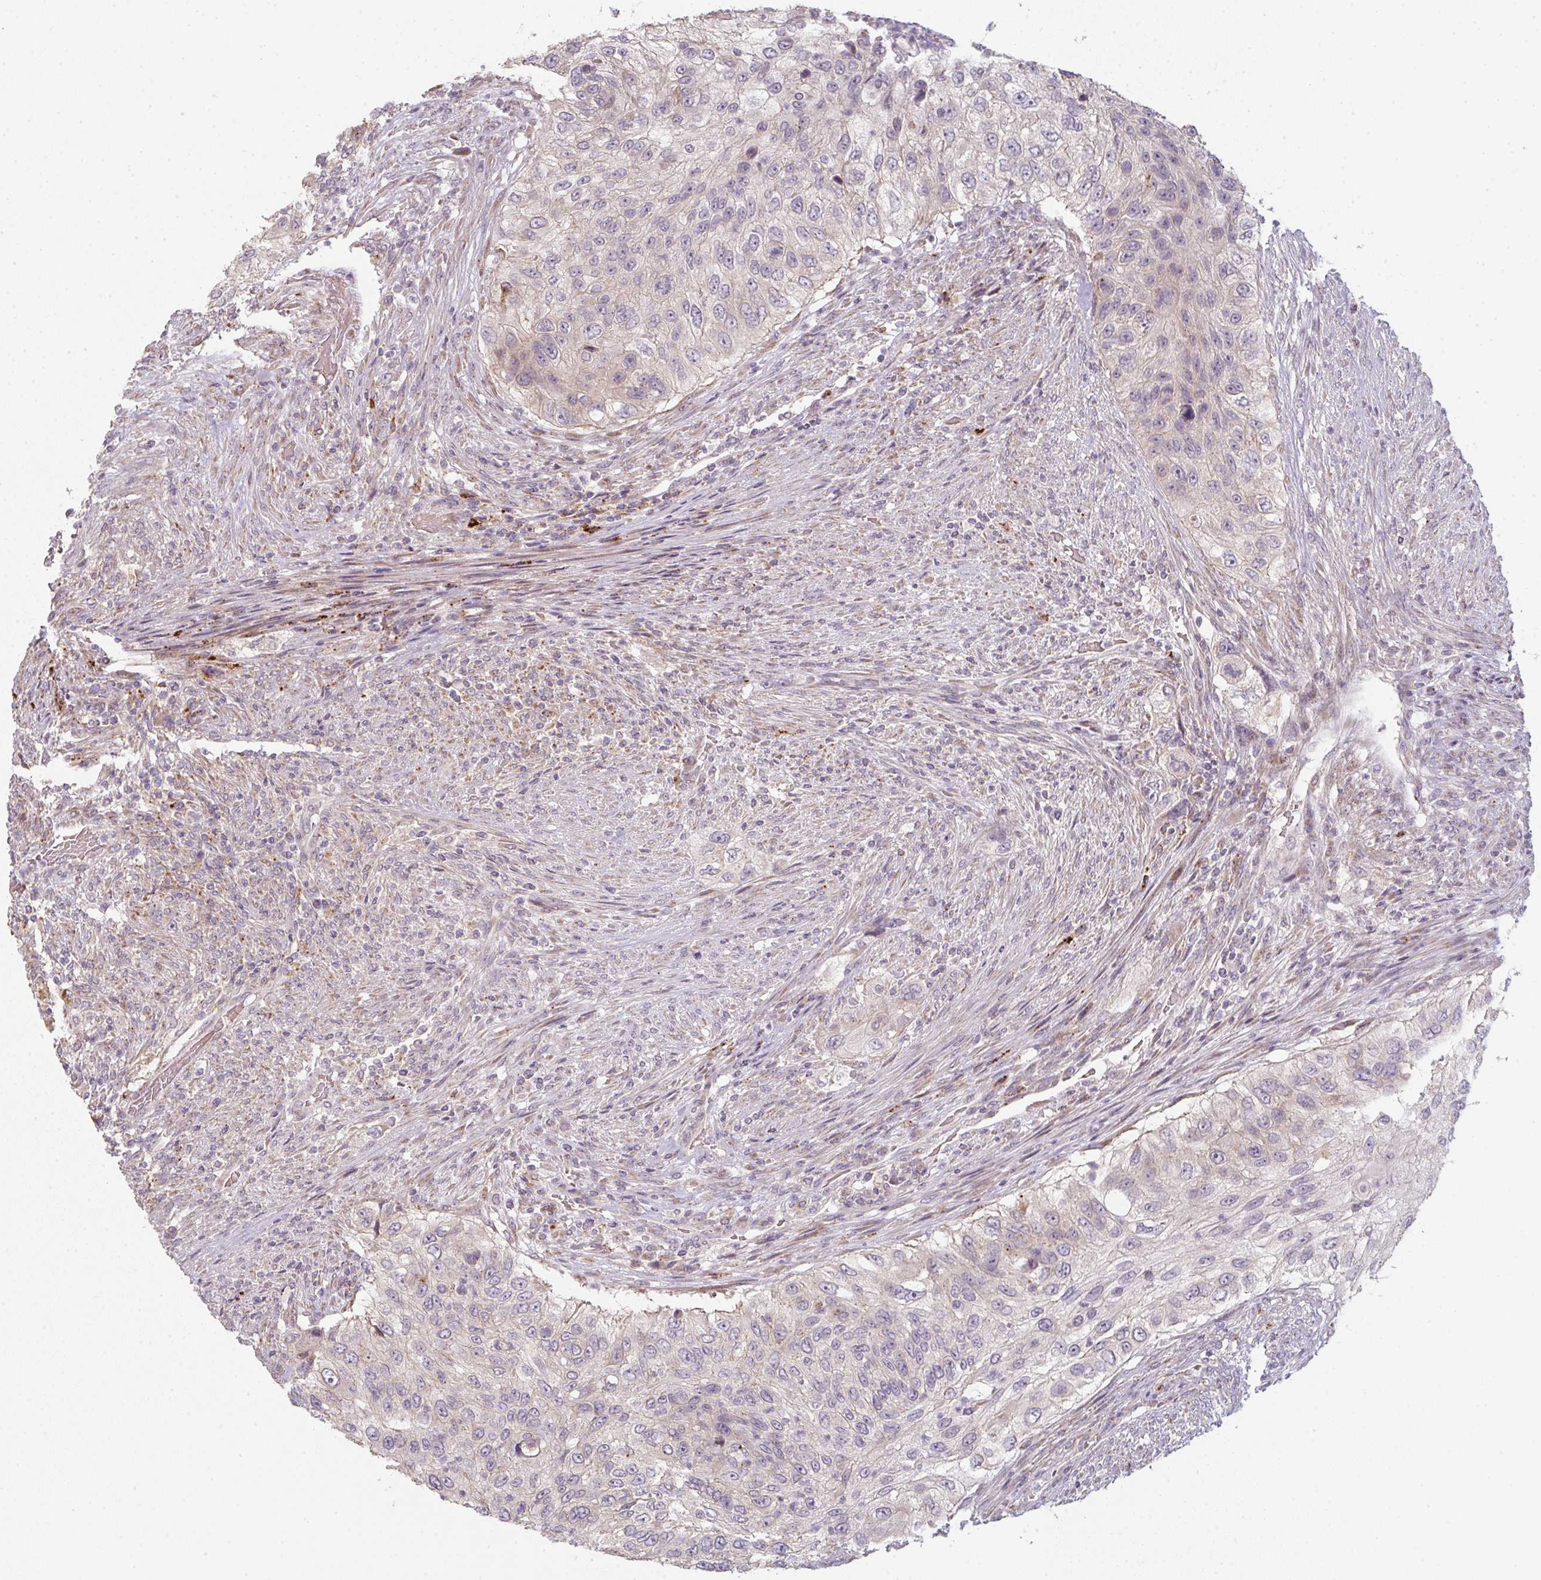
{"staining": {"intensity": "negative", "quantity": "none", "location": "none"}, "tissue": "urothelial cancer", "cell_type": "Tumor cells", "image_type": "cancer", "snomed": [{"axis": "morphology", "description": "Urothelial carcinoma, High grade"}, {"axis": "topography", "description": "Urinary bladder"}], "caption": "High-grade urothelial carcinoma was stained to show a protein in brown. There is no significant expression in tumor cells.", "gene": "TMEM237", "patient": {"sex": "female", "age": 60}}